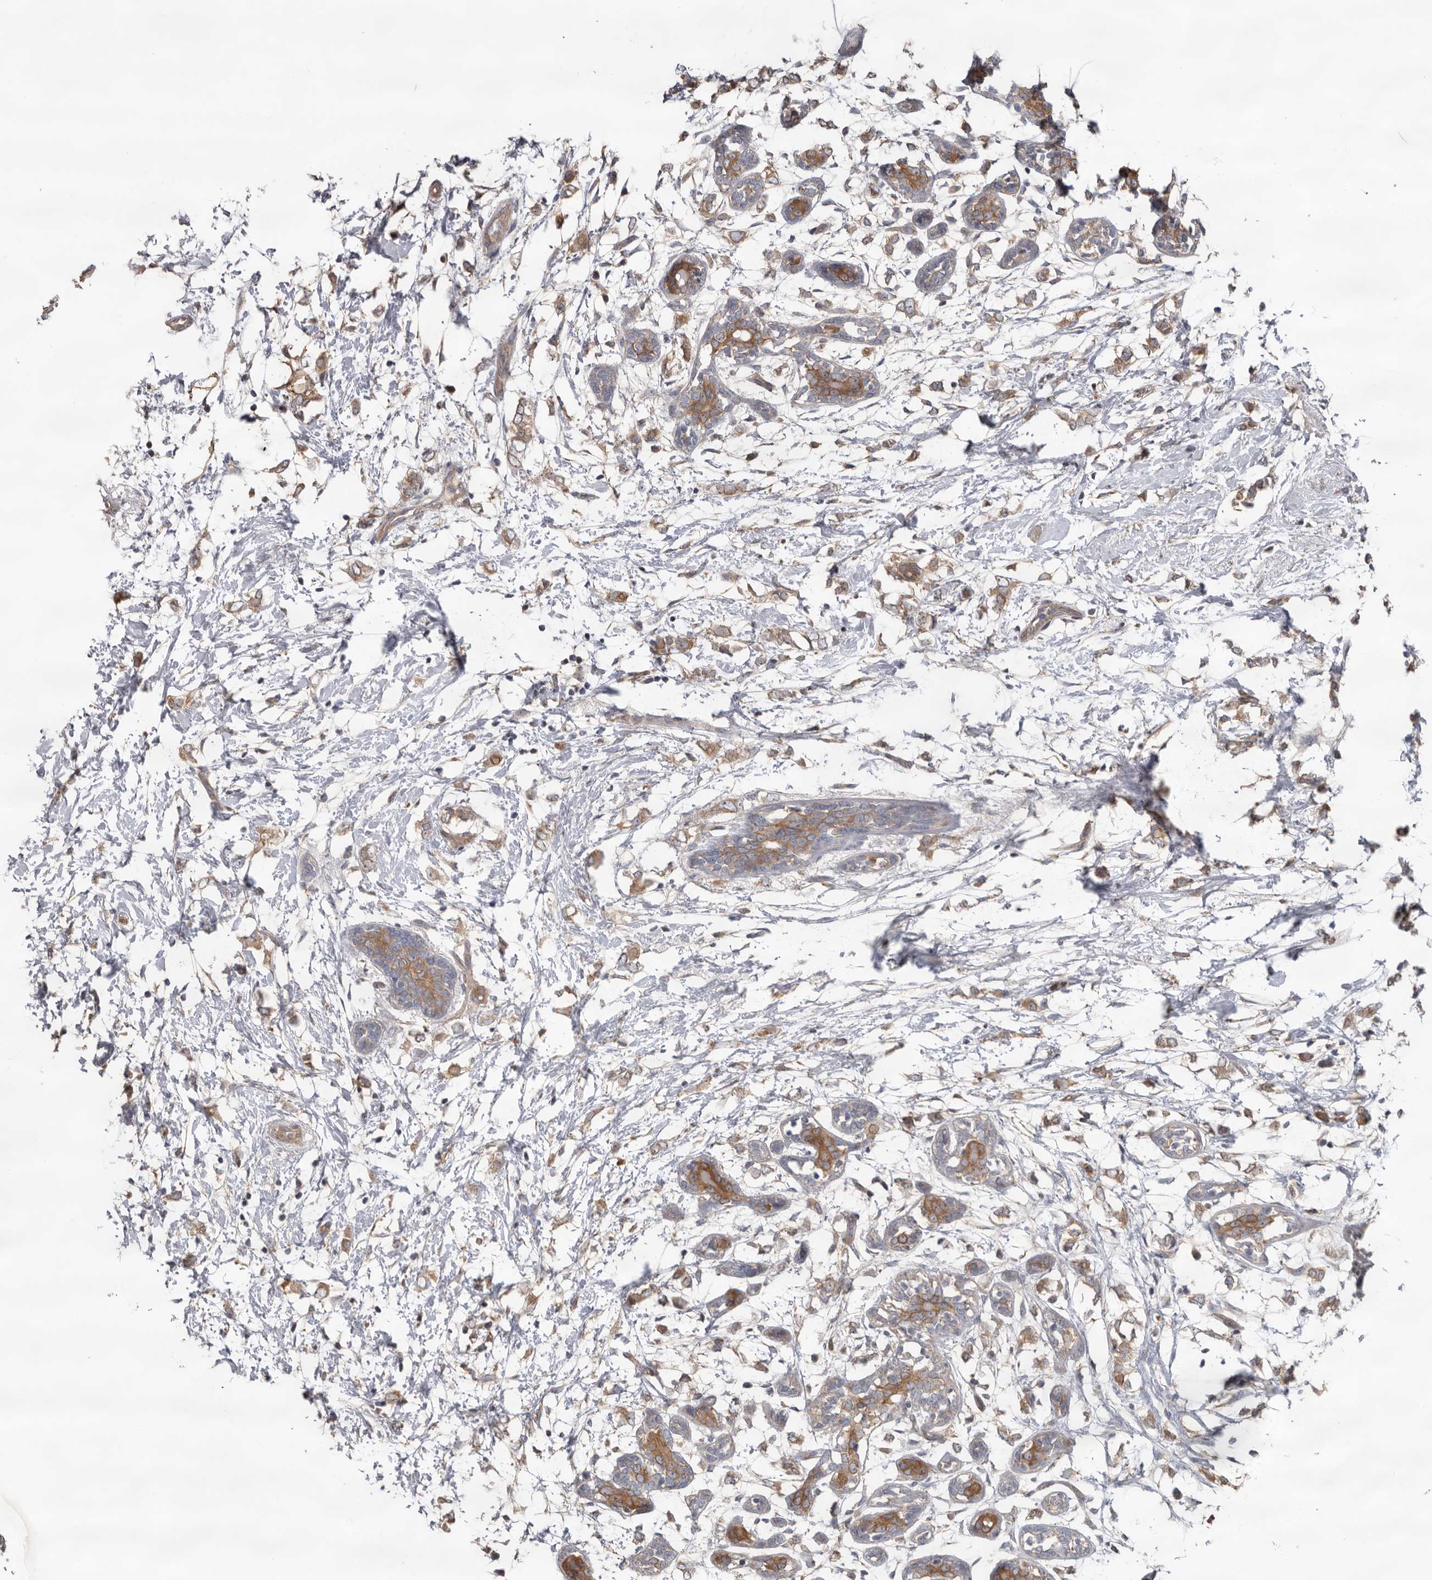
{"staining": {"intensity": "moderate", "quantity": ">75%", "location": "cytoplasmic/membranous"}, "tissue": "breast cancer", "cell_type": "Tumor cells", "image_type": "cancer", "snomed": [{"axis": "morphology", "description": "Normal tissue, NOS"}, {"axis": "morphology", "description": "Lobular carcinoma"}, {"axis": "topography", "description": "Breast"}], "caption": "An image of human breast lobular carcinoma stained for a protein shows moderate cytoplasmic/membranous brown staining in tumor cells. (DAB = brown stain, brightfield microscopy at high magnification).", "gene": "HINT3", "patient": {"sex": "female", "age": 47}}